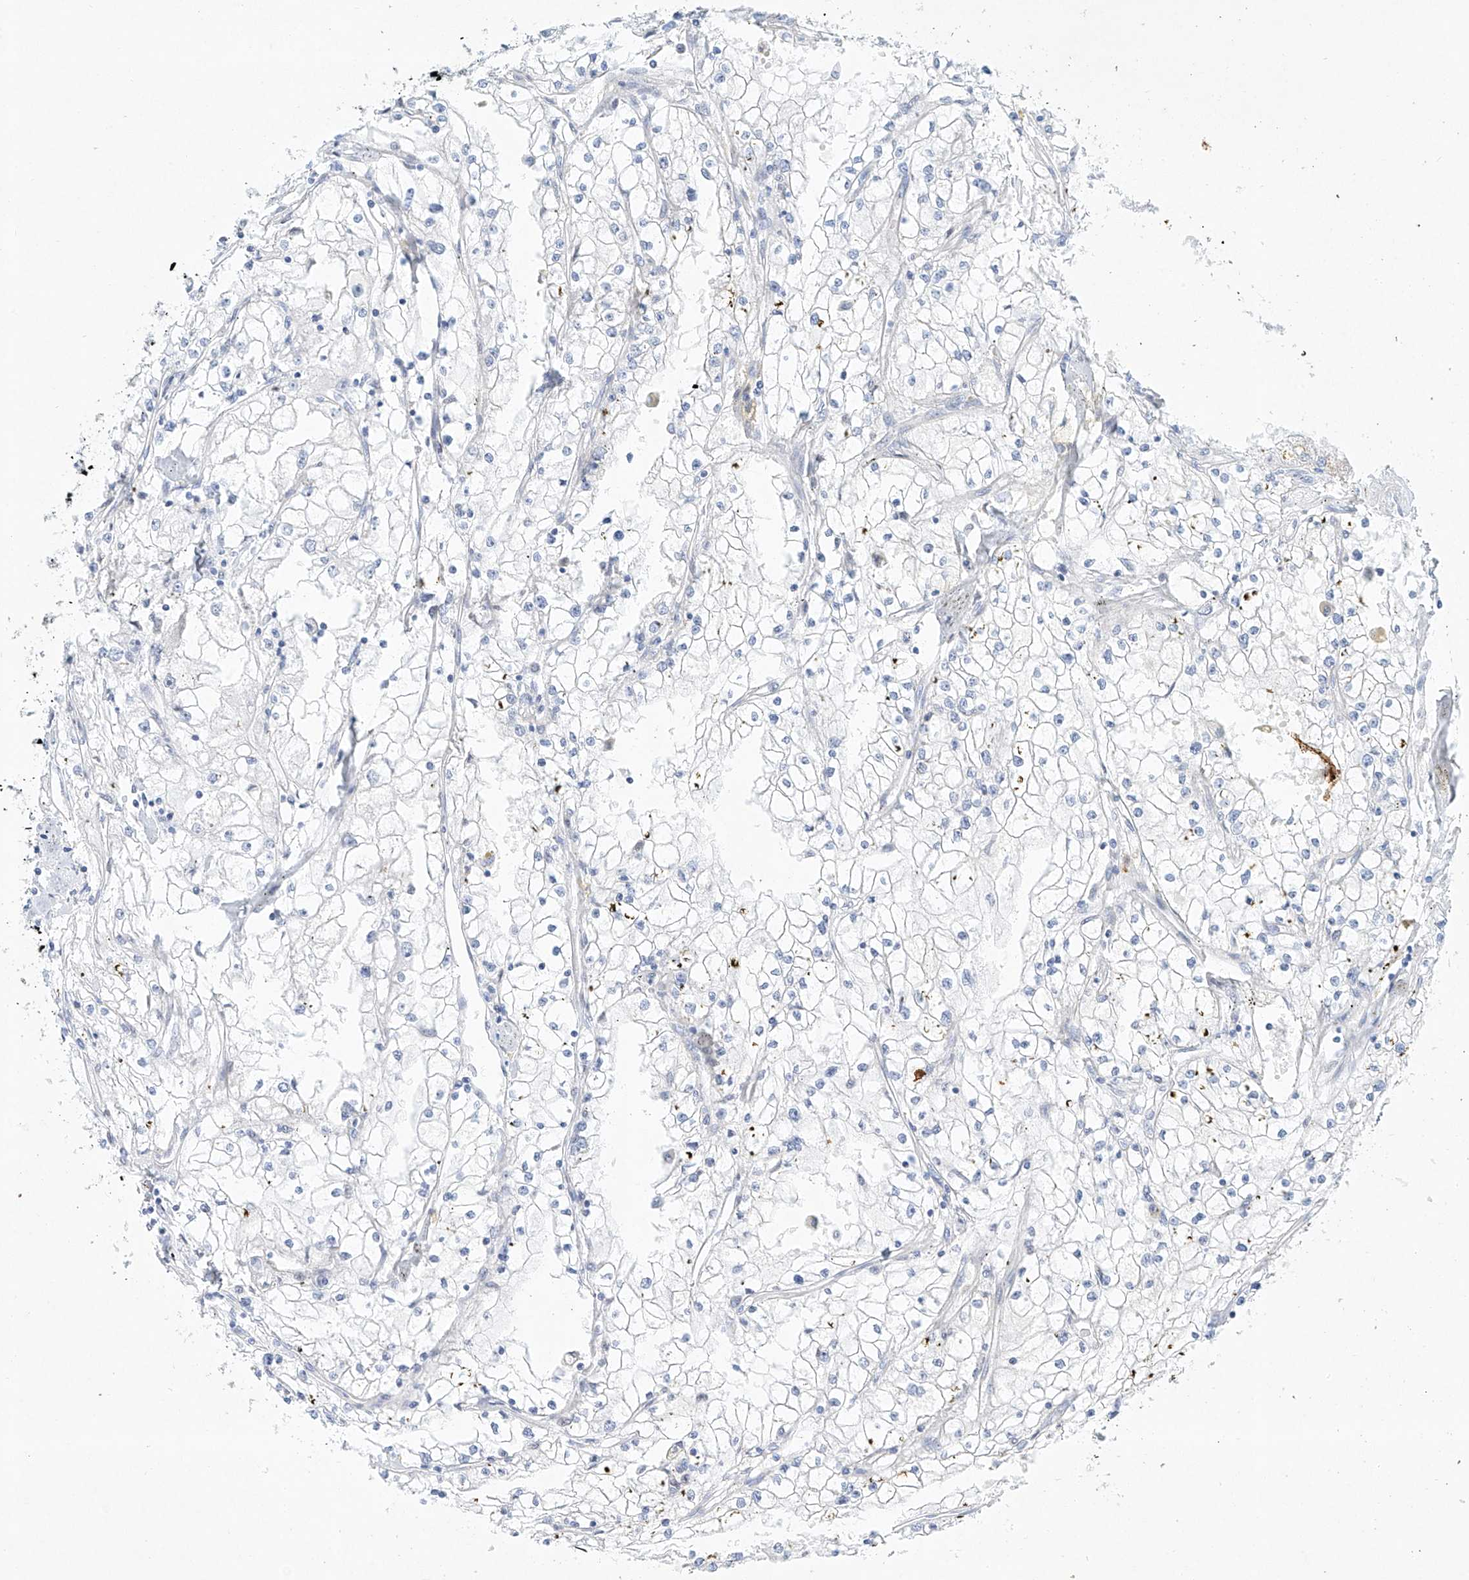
{"staining": {"intensity": "negative", "quantity": "none", "location": "none"}, "tissue": "renal cancer", "cell_type": "Tumor cells", "image_type": "cancer", "snomed": [{"axis": "morphology", "description": "Adenocarcinoma, NOS"}, {"axis": "topography", "description": "Kidney"}], "caption": "High magnification brightfield microscopy of renal cancer (adenocarcinoma) stained with DAB (brown) and counterstained with hematoxylin (blue): tumor cells show no significant expression. (Stains: DAB immunohistochemistry with hematoxylin counter stain, Microscopy: brightfield microscopy at high magnification).", "gene": "REEP2", "patient": {"sex": "male", "age": 56}}